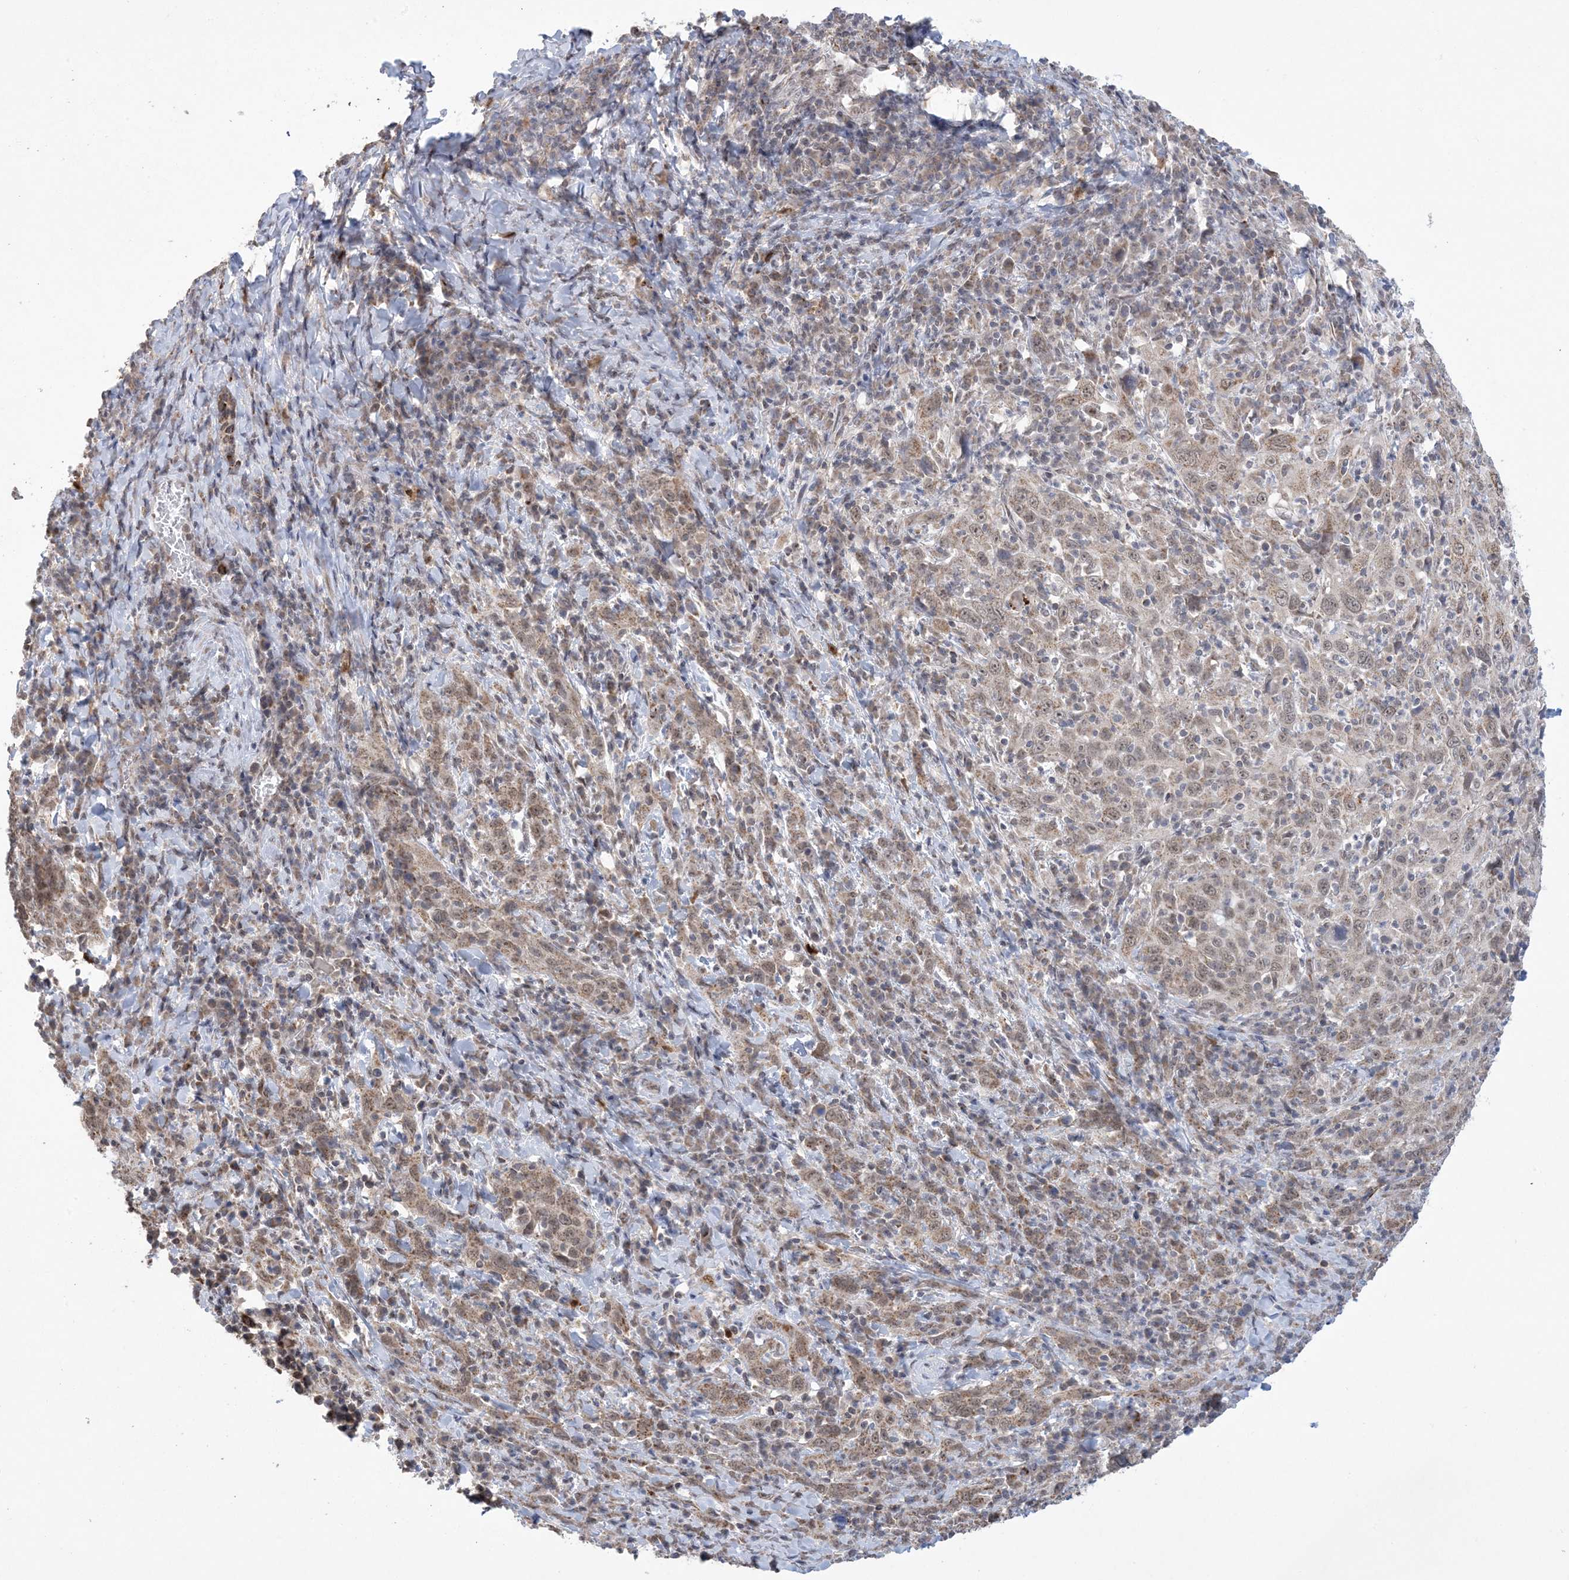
{"staining": {"intensity": "weak", "quantity": ">75%", "location": "cytoplasmic/membranous,nuclear"}, "tissue": "cervical cancer", "cell_type": "Tumor cells", "image_type": "cancer", "snomed": [{"axis": "morphology", "description": "Squamous cell carcinoma, NOS"}, {"axis": "topography", "description": "Cervix"}], "caption": "The immunohistochemical stain labels weak cytoplasmic/membranous and nuclear expression in tumor cells of cervical cancer (squamous cell carcinoma) tissue.", "gene": "TRMT10C", "patient": {"sex": "female", "age": 46}}